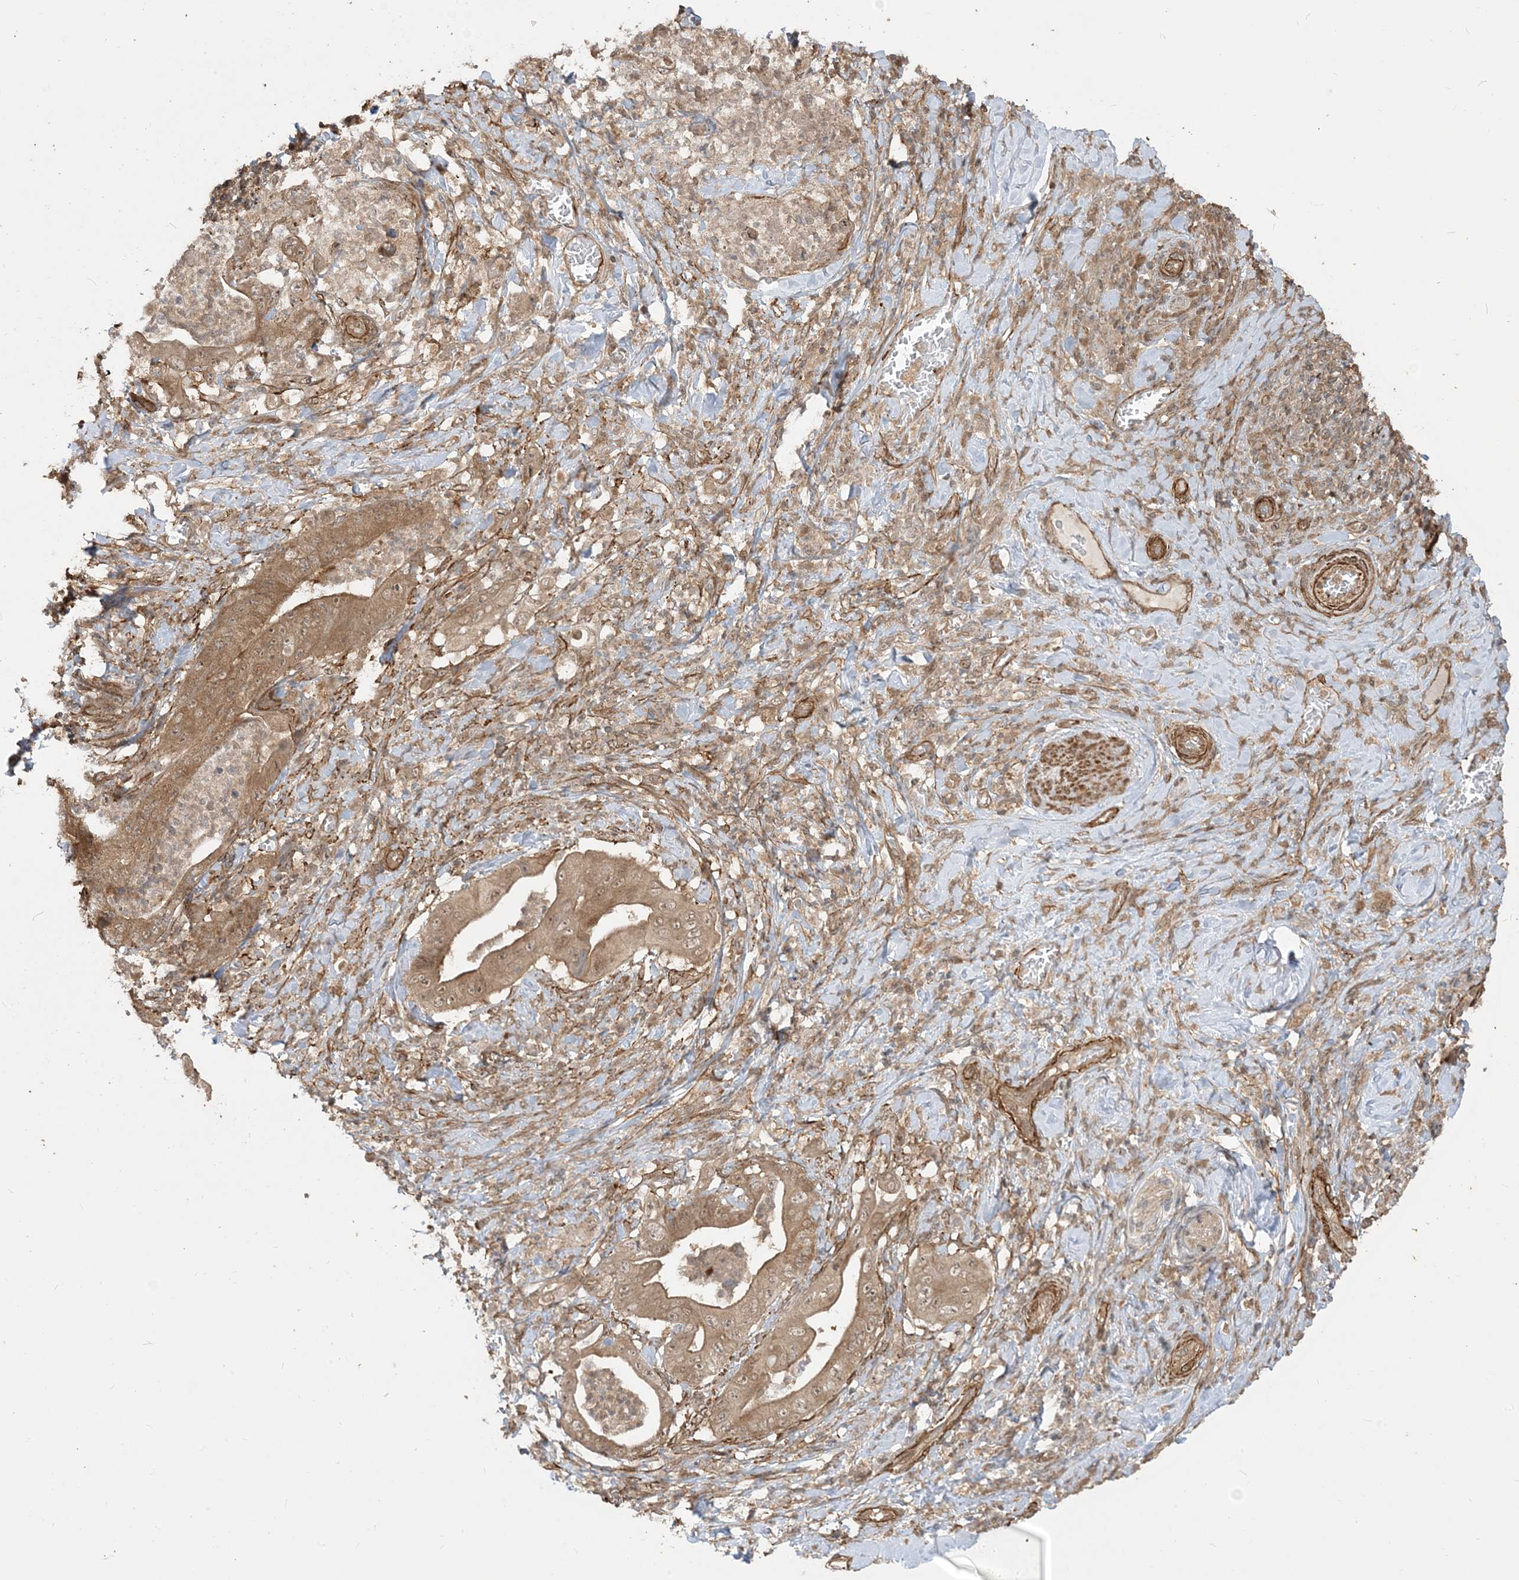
{"staining": {"intensity": "moderate", "quantity": ">75%", "location": "cytoplasmic/membranous"}, "tissue": "stomach cancer", "cell_type": "Tumor cells", "image_type": "cancer", "snomed": [{"axis": "morphology", "description": "Adenocarcinoma, NOS"}, {"axis": "topography", "description": "Stomach"}], "caption": "Tumor cells show moderate cytoplasmic/membranous staining in about >75% of cells in stomach cancer.", "gene": "TBCC", "patient": {"sex": "female", "age": 73}}